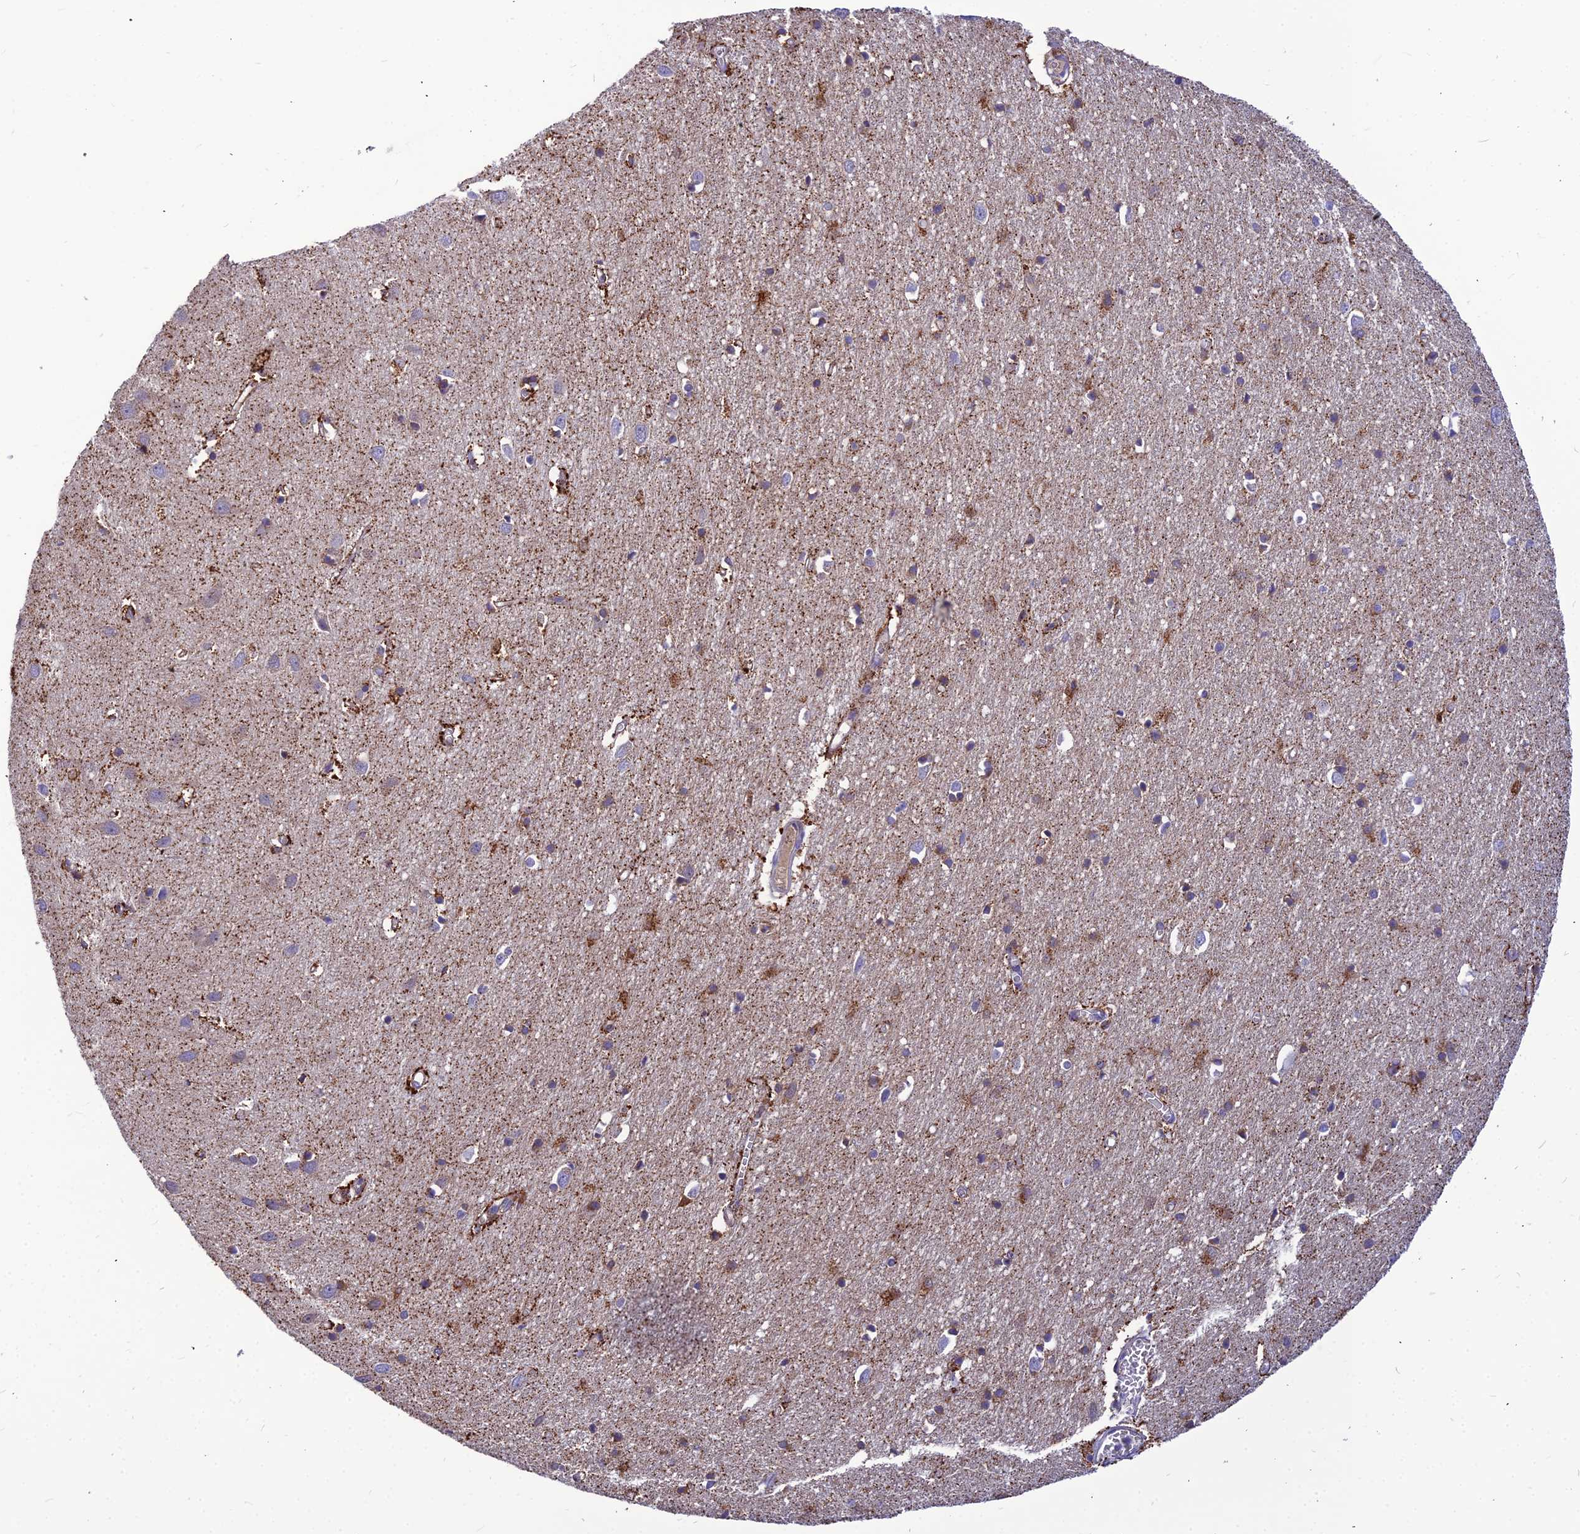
{"staining": {"intensity": "weak", "quantity": ">75%", "location": "cytoplasmic/membranous"}, "tissue": "cerebral cortex", "cell_type": "Endothelial cells", "image_type": "normal", "snomed": [{"axis": "morphology", "description": "Normal tissue, NOS"}, {"axis": "topography", "description": "Cerebral cortex"}], "caption": "A photomicrograph of cerebral cortex stained for a protein reveals weak cytoplasmic/membranous brown staining in endothelial cells.", "gene": "ASPHD1", "patient": {"sex": "female", "age": 64}}